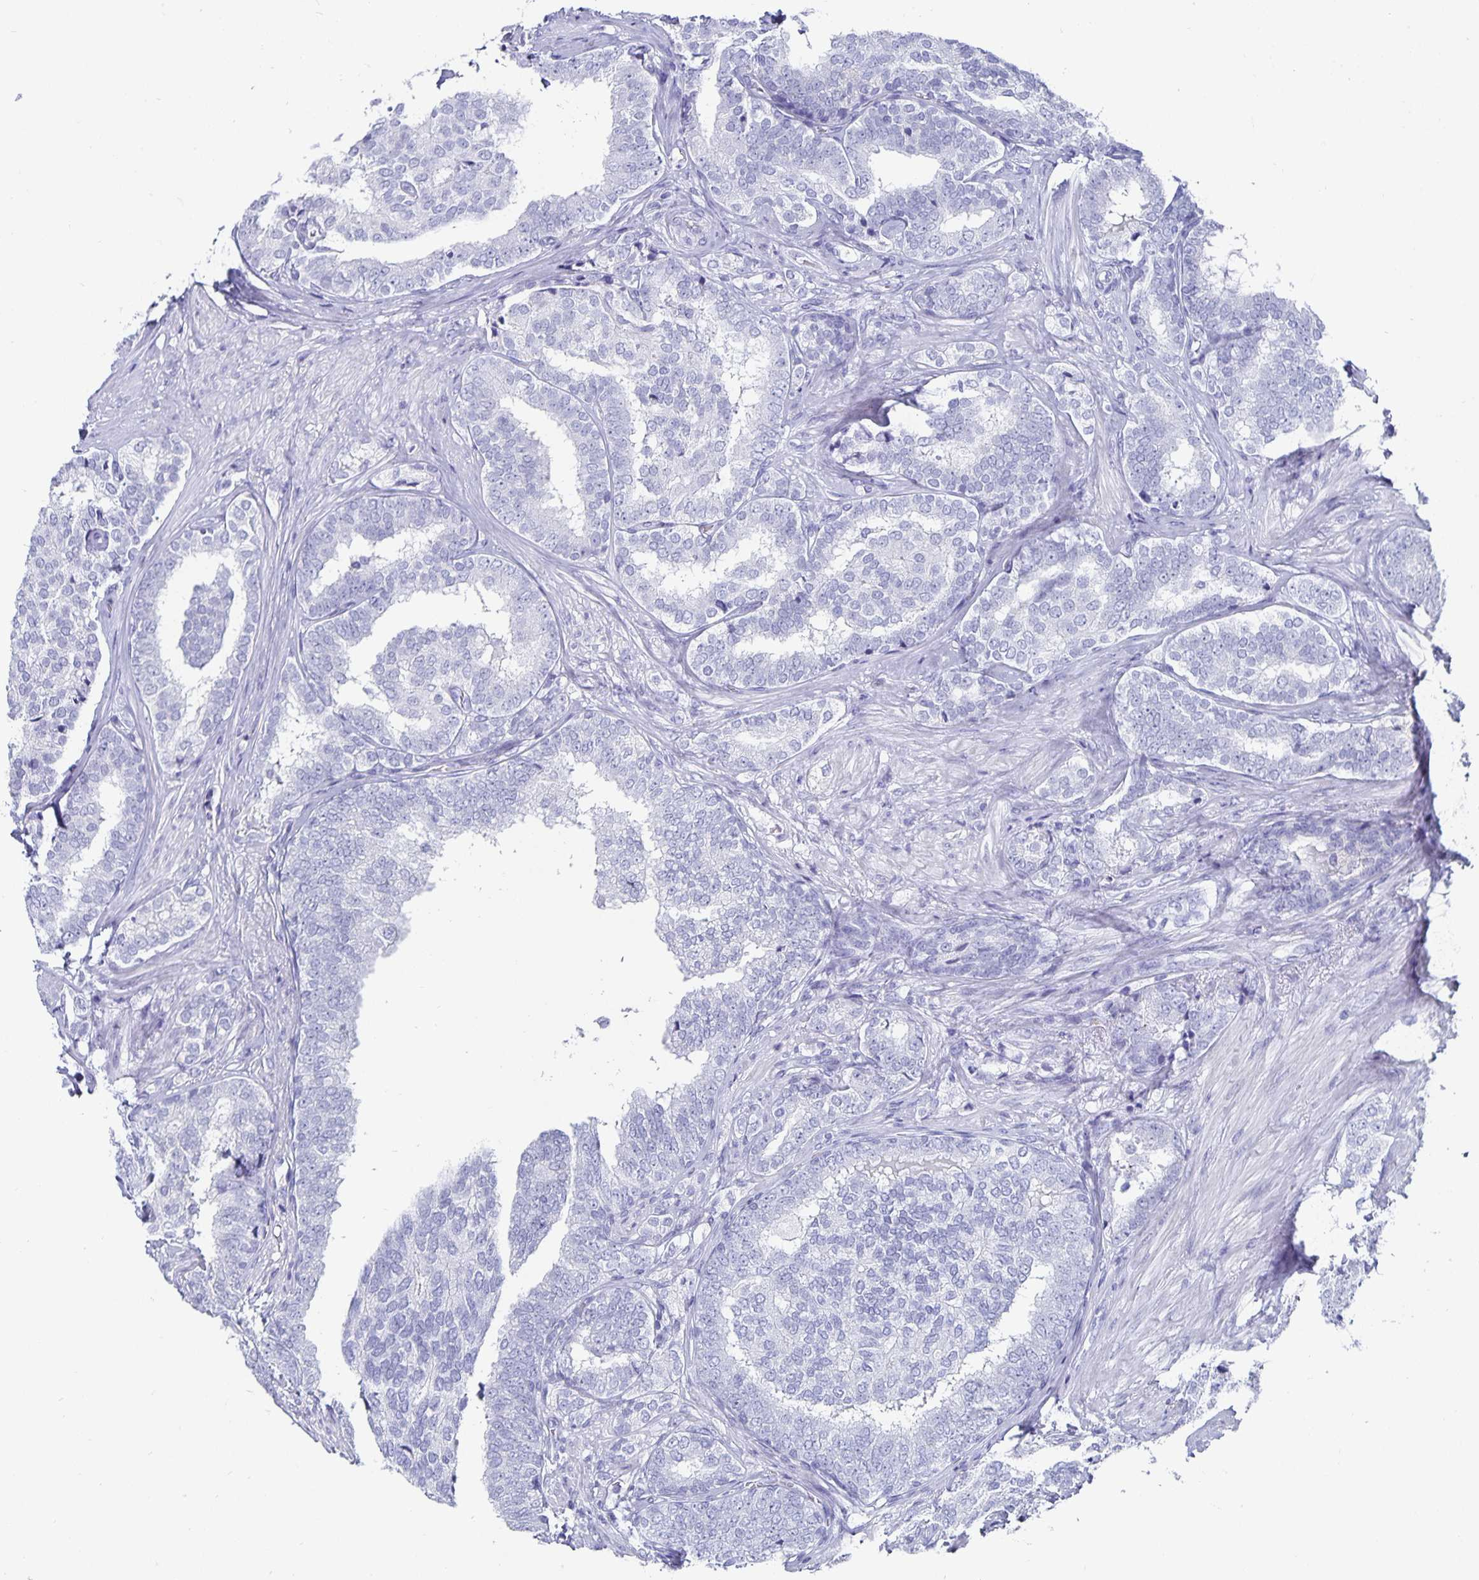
{"staining": {"intensity": "negative", "quantity": "none", "location": "none"}, "tissue": "prostate cancer", "cell_type": "Tumor cells", "image_type": "cancer", "snomed": [{"axis": "morphology", "description": "Adenocarcinoma, High grade"}, {"axis": "topography", "description": "Prostate"}], "caption": "Immunohistochemistry image of human high-grade adenocarcinoma (prostate) stained for a protein (brown), which displays no expression in tumor cells.", "gene": "CHGA", "patient": {"sex": "male", "age": 72}}